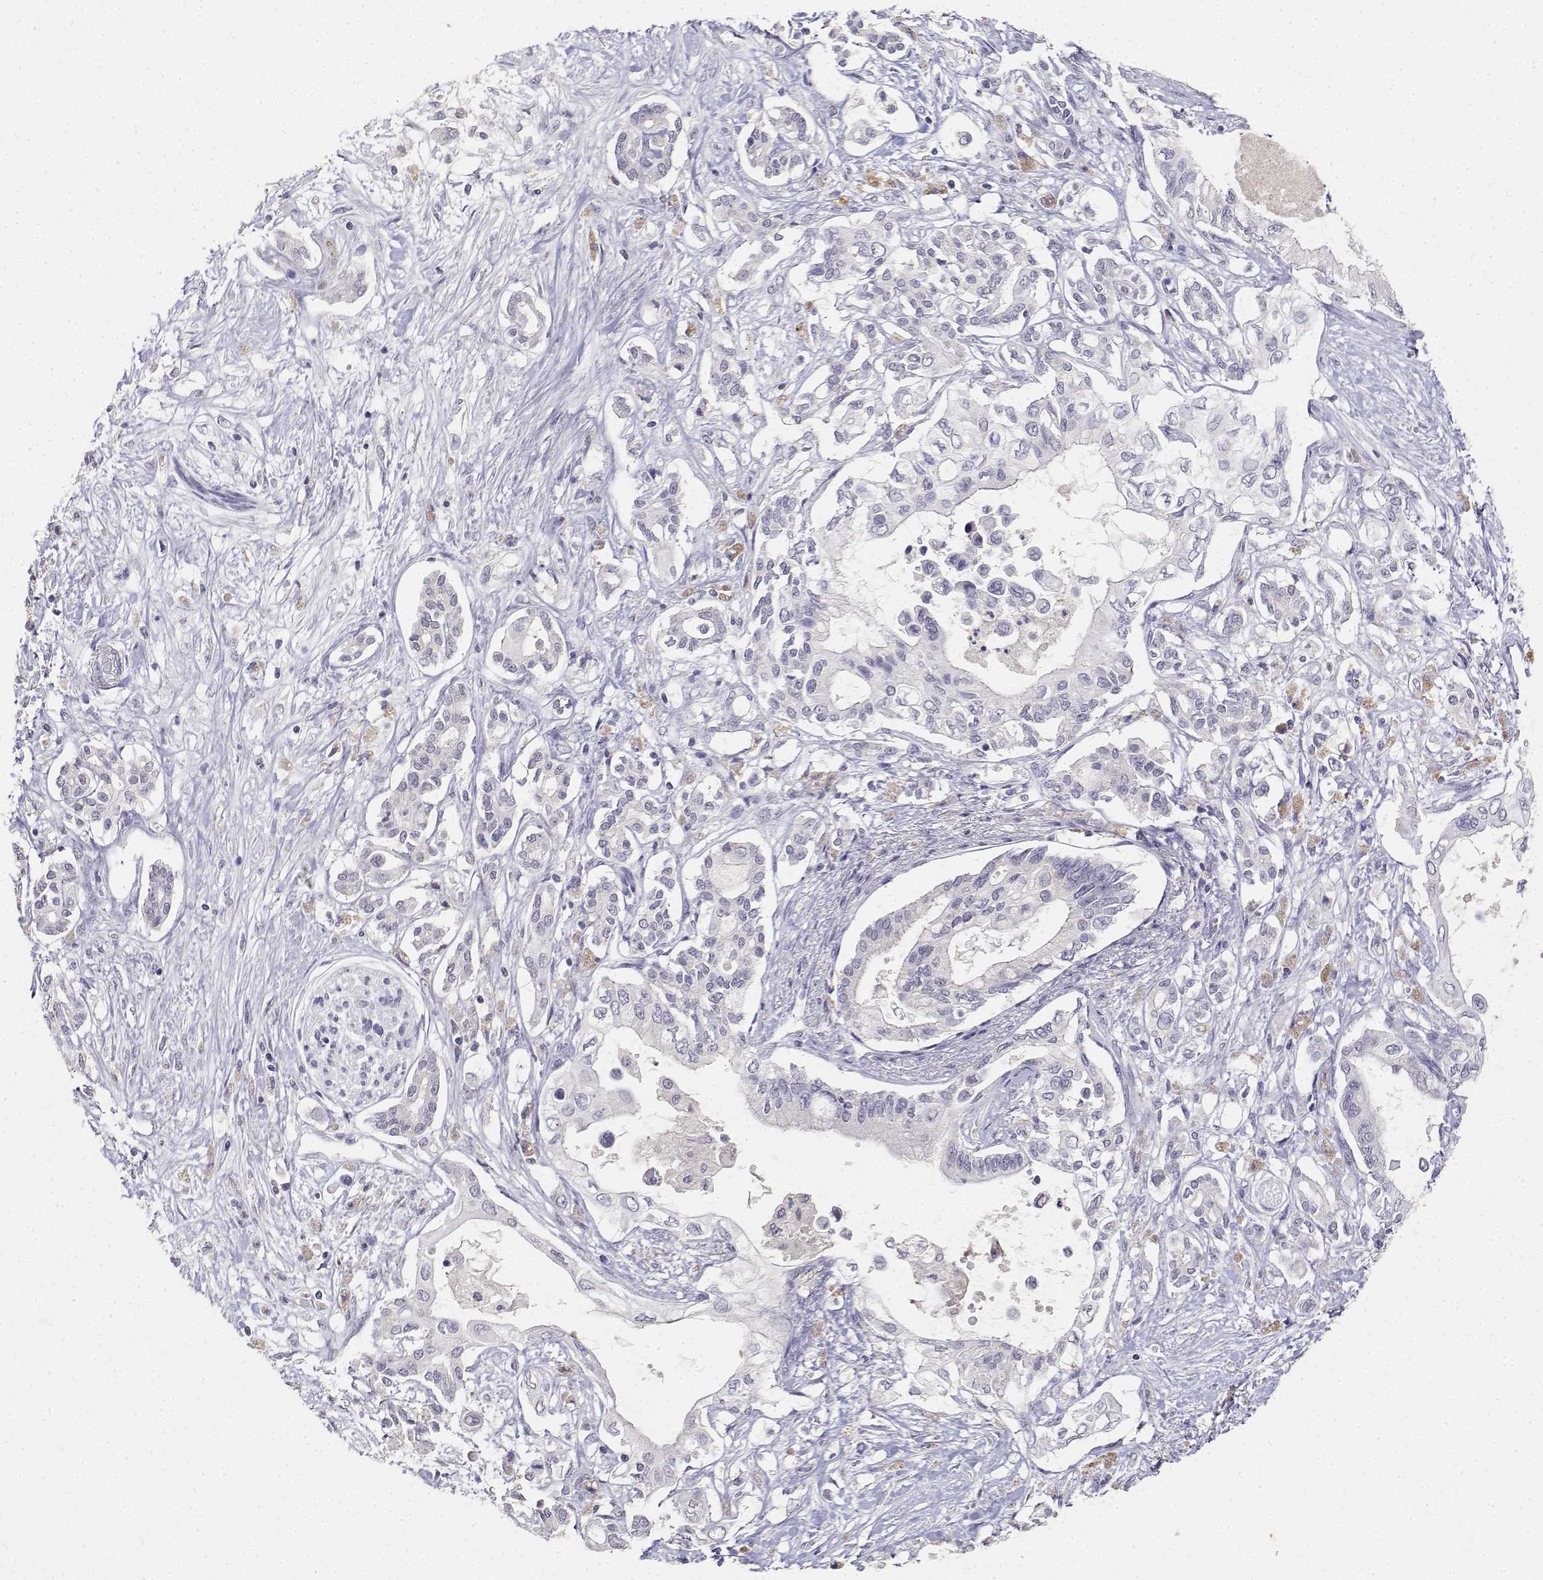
{"staining": {"intensity": "negative", "quantity": "none", "location": "none"}, "tissue": "pancreatic cancer", "cell_type": "Tumor cells", "image_type": "cancer", "snomed": [{"axis": "morphology", "description": "Adenocarcinoma, NOS"}, {"axis": "topography", "description": "Pancreas"}], "caption": "A histopathology image of adenocarcinoma (pancreatic) stained for a protein shows no brown staining in tumor cells.", "gene": "PAEP", "patient": {"sex": "female", "age": 63}}